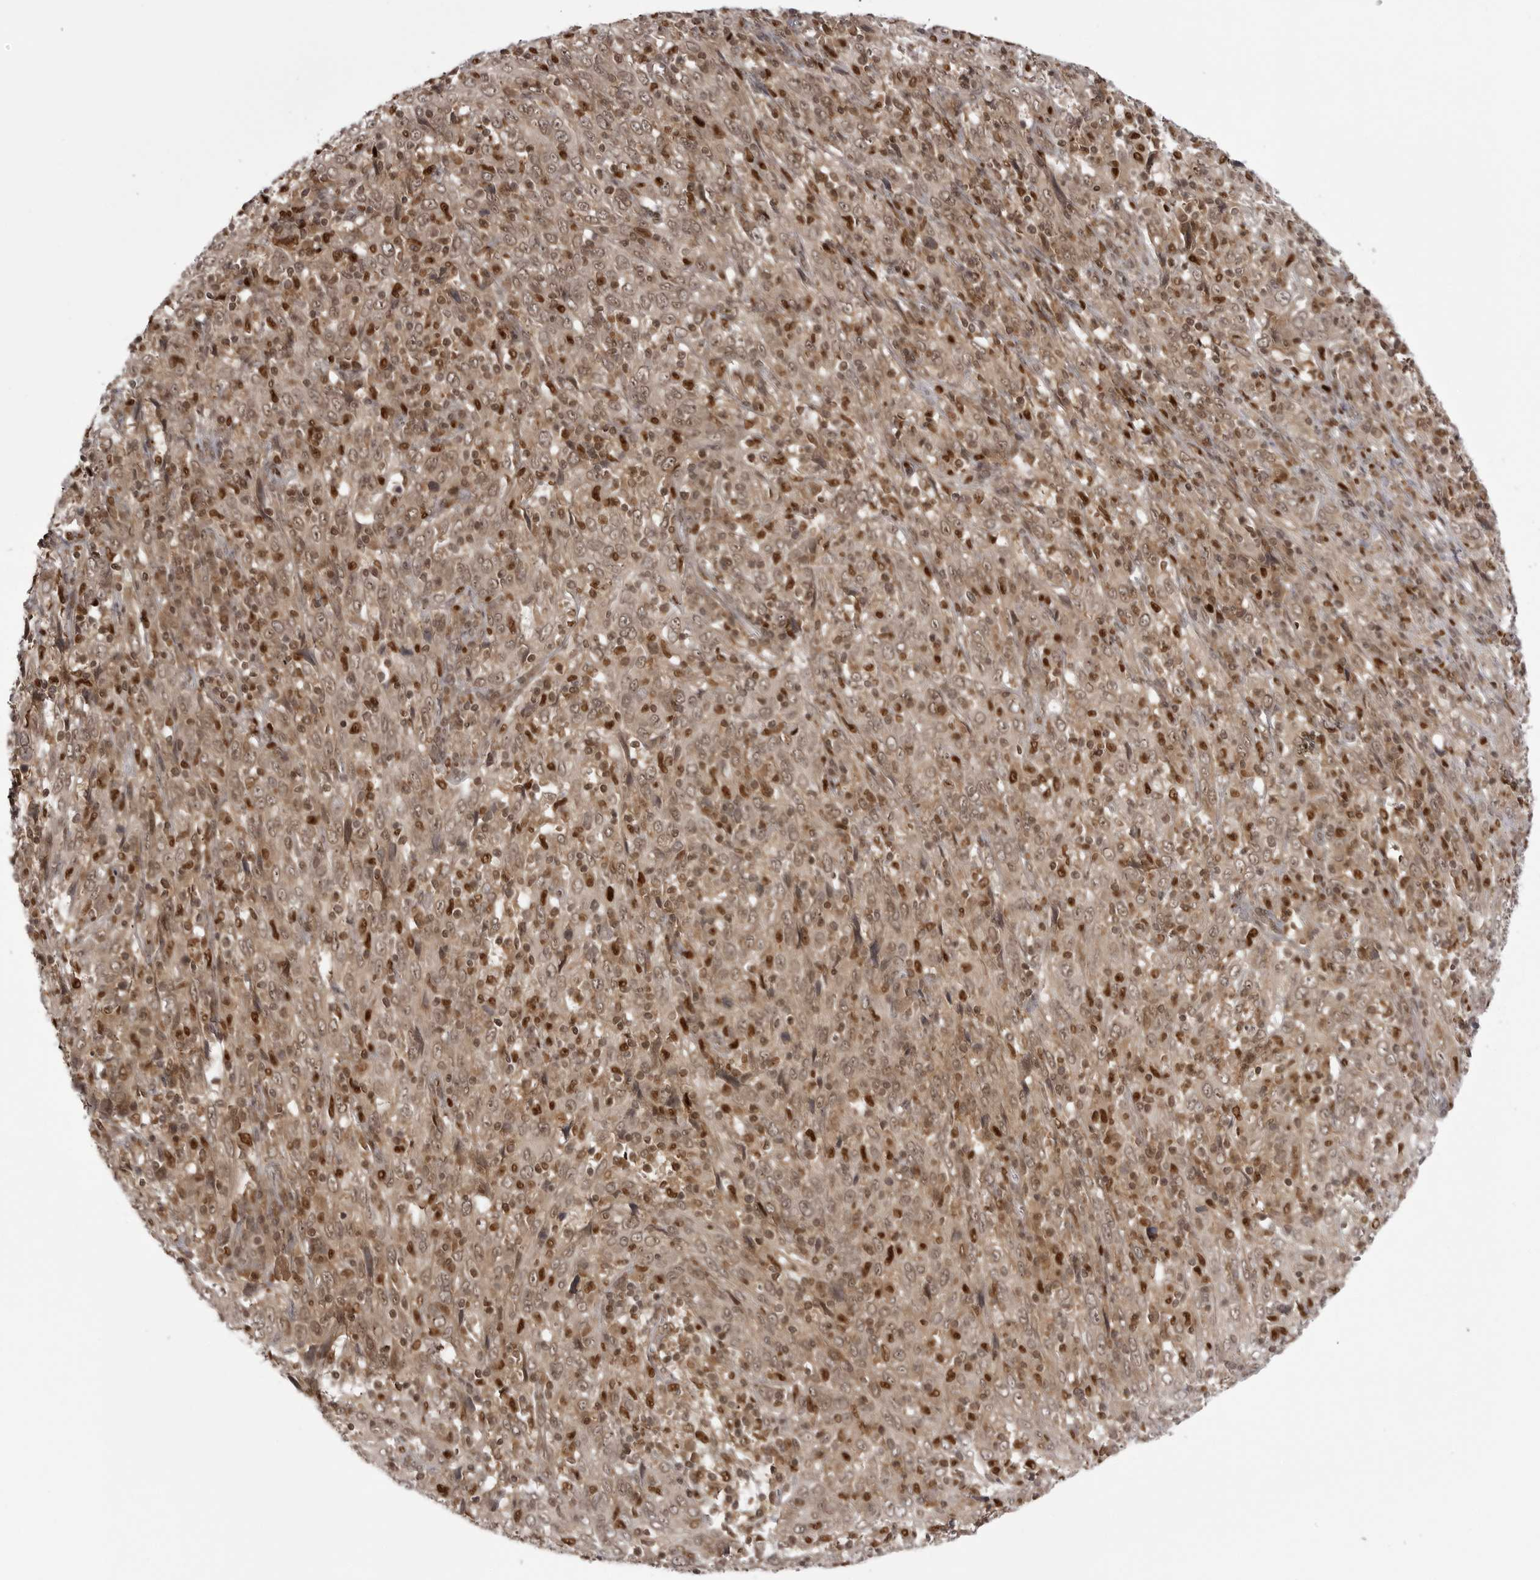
{"staining": {"intensity": "moderate", "quantity": ">75%", "location": "cytoplasmic/membranous,nuclear"}, "tissue": "cervical cancer", "cell_type": "Tumor cells", "image_type": "cancer", "snomed": [{"axis": "morphology", "description": "Squamous cell carcinoma, NOS"}, {"axis": "topography", "description": "Cervix"}], "caption": "Cervical cancer stained with a protein marker displays moderate staining in tumor cells.", "gene": "PTK2B", "patient": {"sex": "female", "age": 46}}